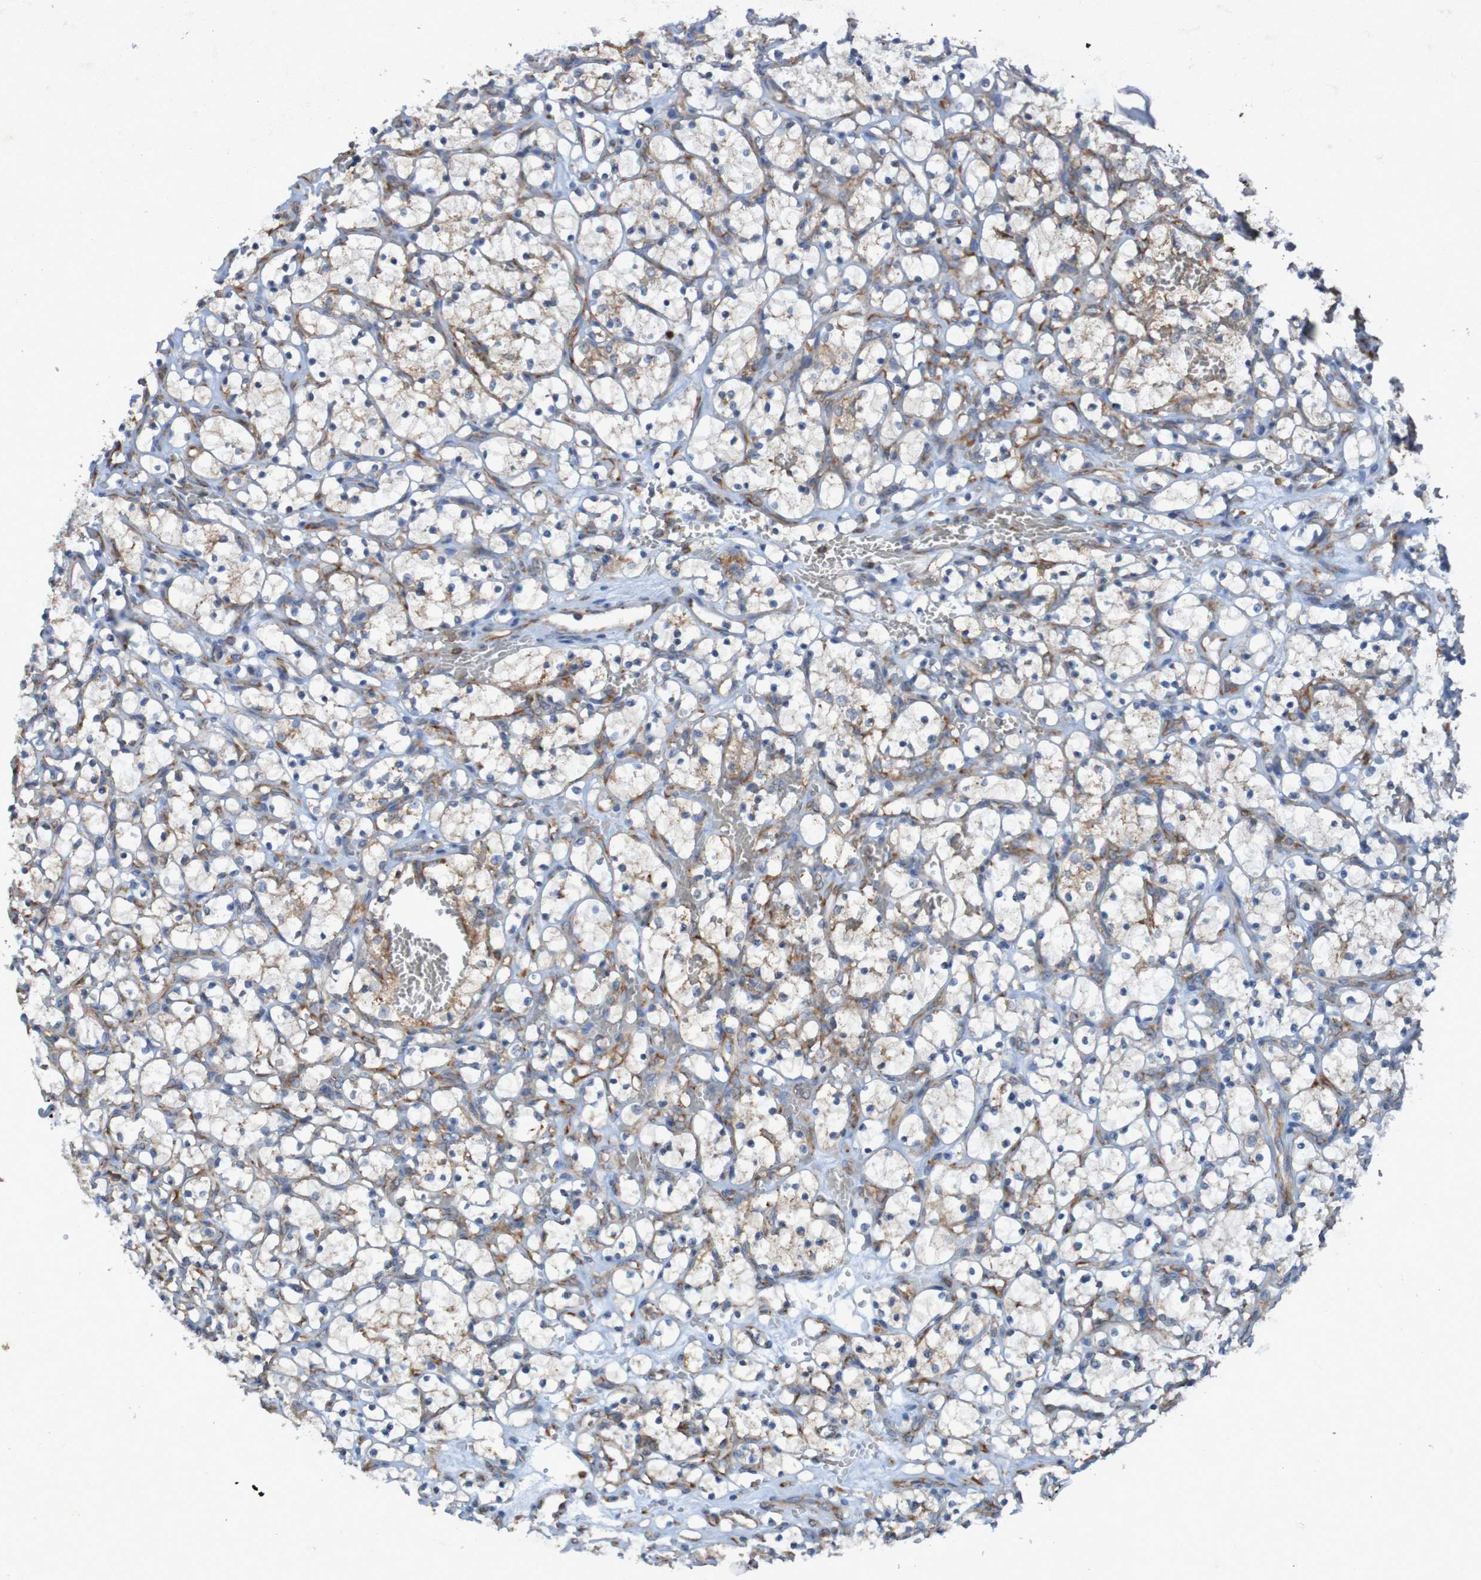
{"staining": {"intensity": "negative", "quantity": "none", "location": "none"}, "tissue": "renal cancer", "cell_type": "Tumor cells", "image_type": "cancer", "snomed": [{"axis": "morphology", "description": "Adenocarcinoma, NOS"}, {"axis": "topography", "description": "Kidney"}], "caption": "The photomicrograph demonstrates no significant positivity in tumor cells of adenocarcinoma (renal).", "gene": "RPL10", "patient": {"sex": "female", "age": 69}}